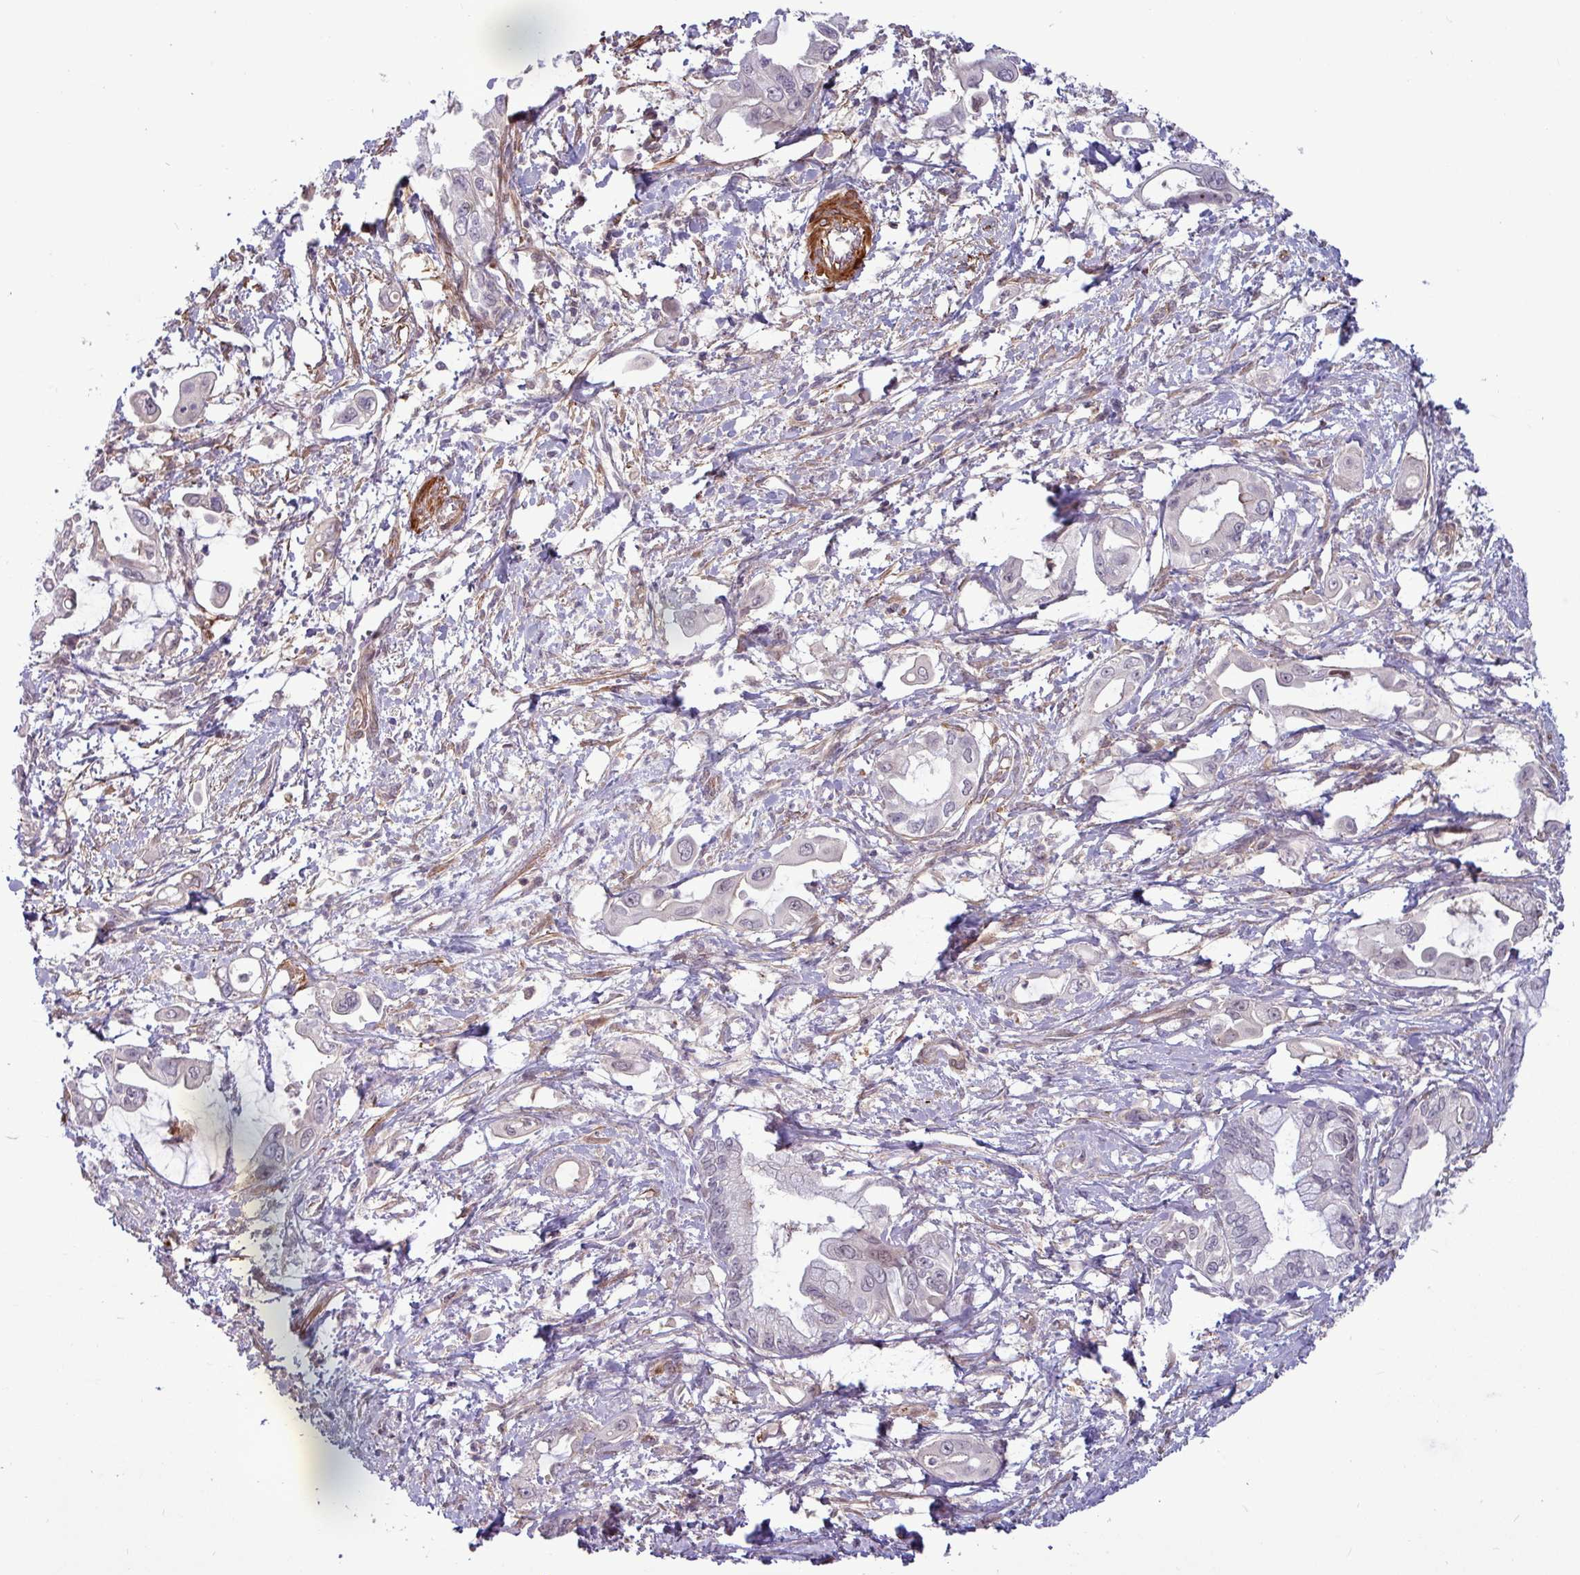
{"staining": {"intensity": "negative", "quantity": "none", "location": "none"}, "tissue": "pancreatic cancer", "cell_type": "Tumor cells", "image_type": "cancer", "snomed": [{"axis": "morphology", "description": "Adenocarcinoma, NOS"}, {"axis": "topography", "description": "Pancreas"}], "caption": "Tumor cells are negative for brown protein staining in adenocarcinoma (pancreatic). (Immunohistochemistry, brightfield microscopy, high magnification).", "gene": "PCED1A", "patient": {"sex": "male", "age": 61}}